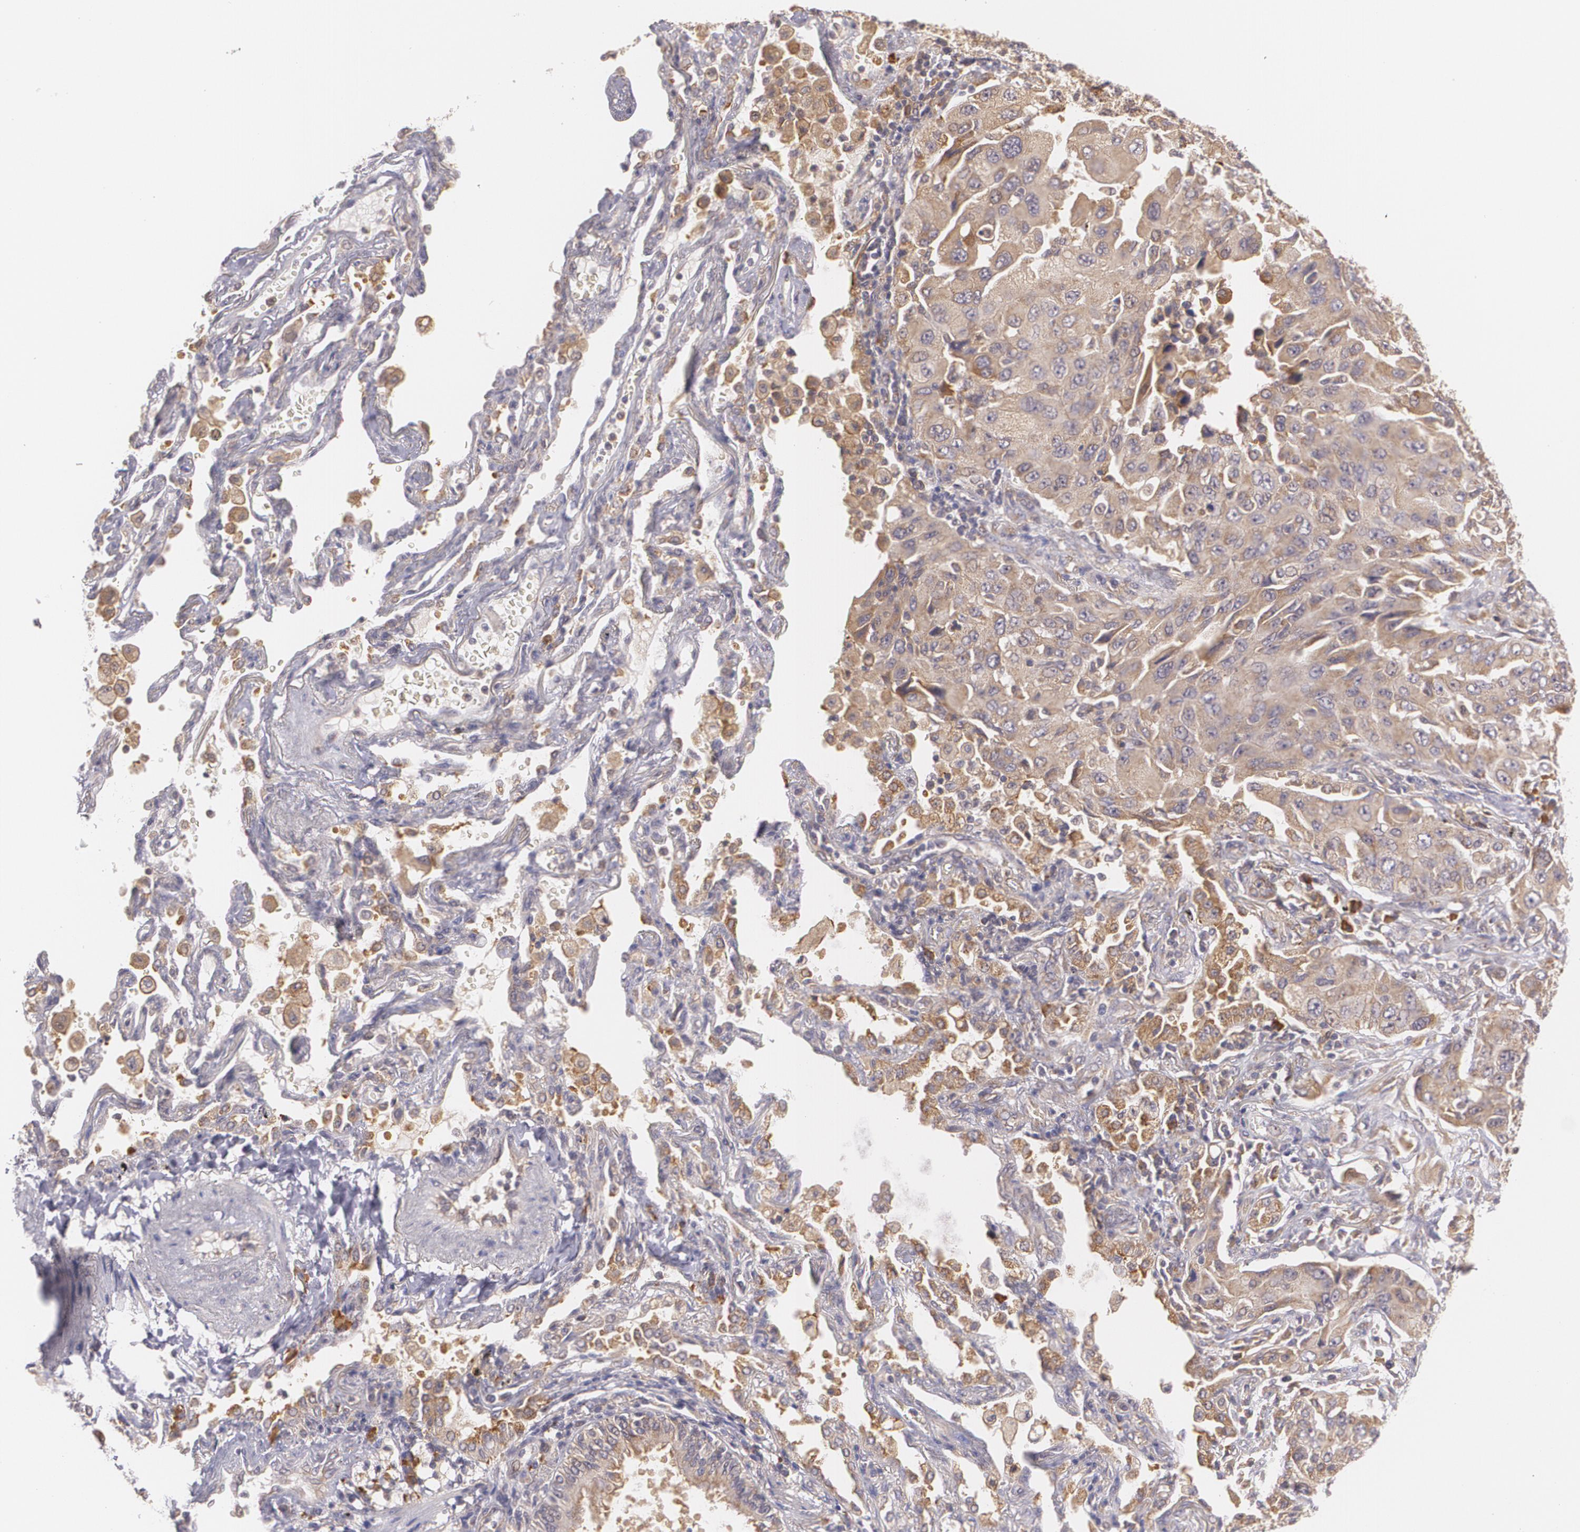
{"staining": {"intensity": "weak", "quantity": ">75%", "location": "cytoplasmic/membranous"}, "tissue": "lung cancer", "cell_type": "Tumor cells", "image_type": "cancer", "snomed": [{"axis": "morphology", "description": "Adenocarcinoma, NOS"}, {"axis": "topography", "description": "Lung"}], "caption": "Lung adenocarcinoma was stained to show a protein in brown. There is low levels of weak cytoplasmic/membranous staining in approximately >75% of tumor cells.", "gene": "CCL17", "patient": {"sex": "female", "age": 65}}